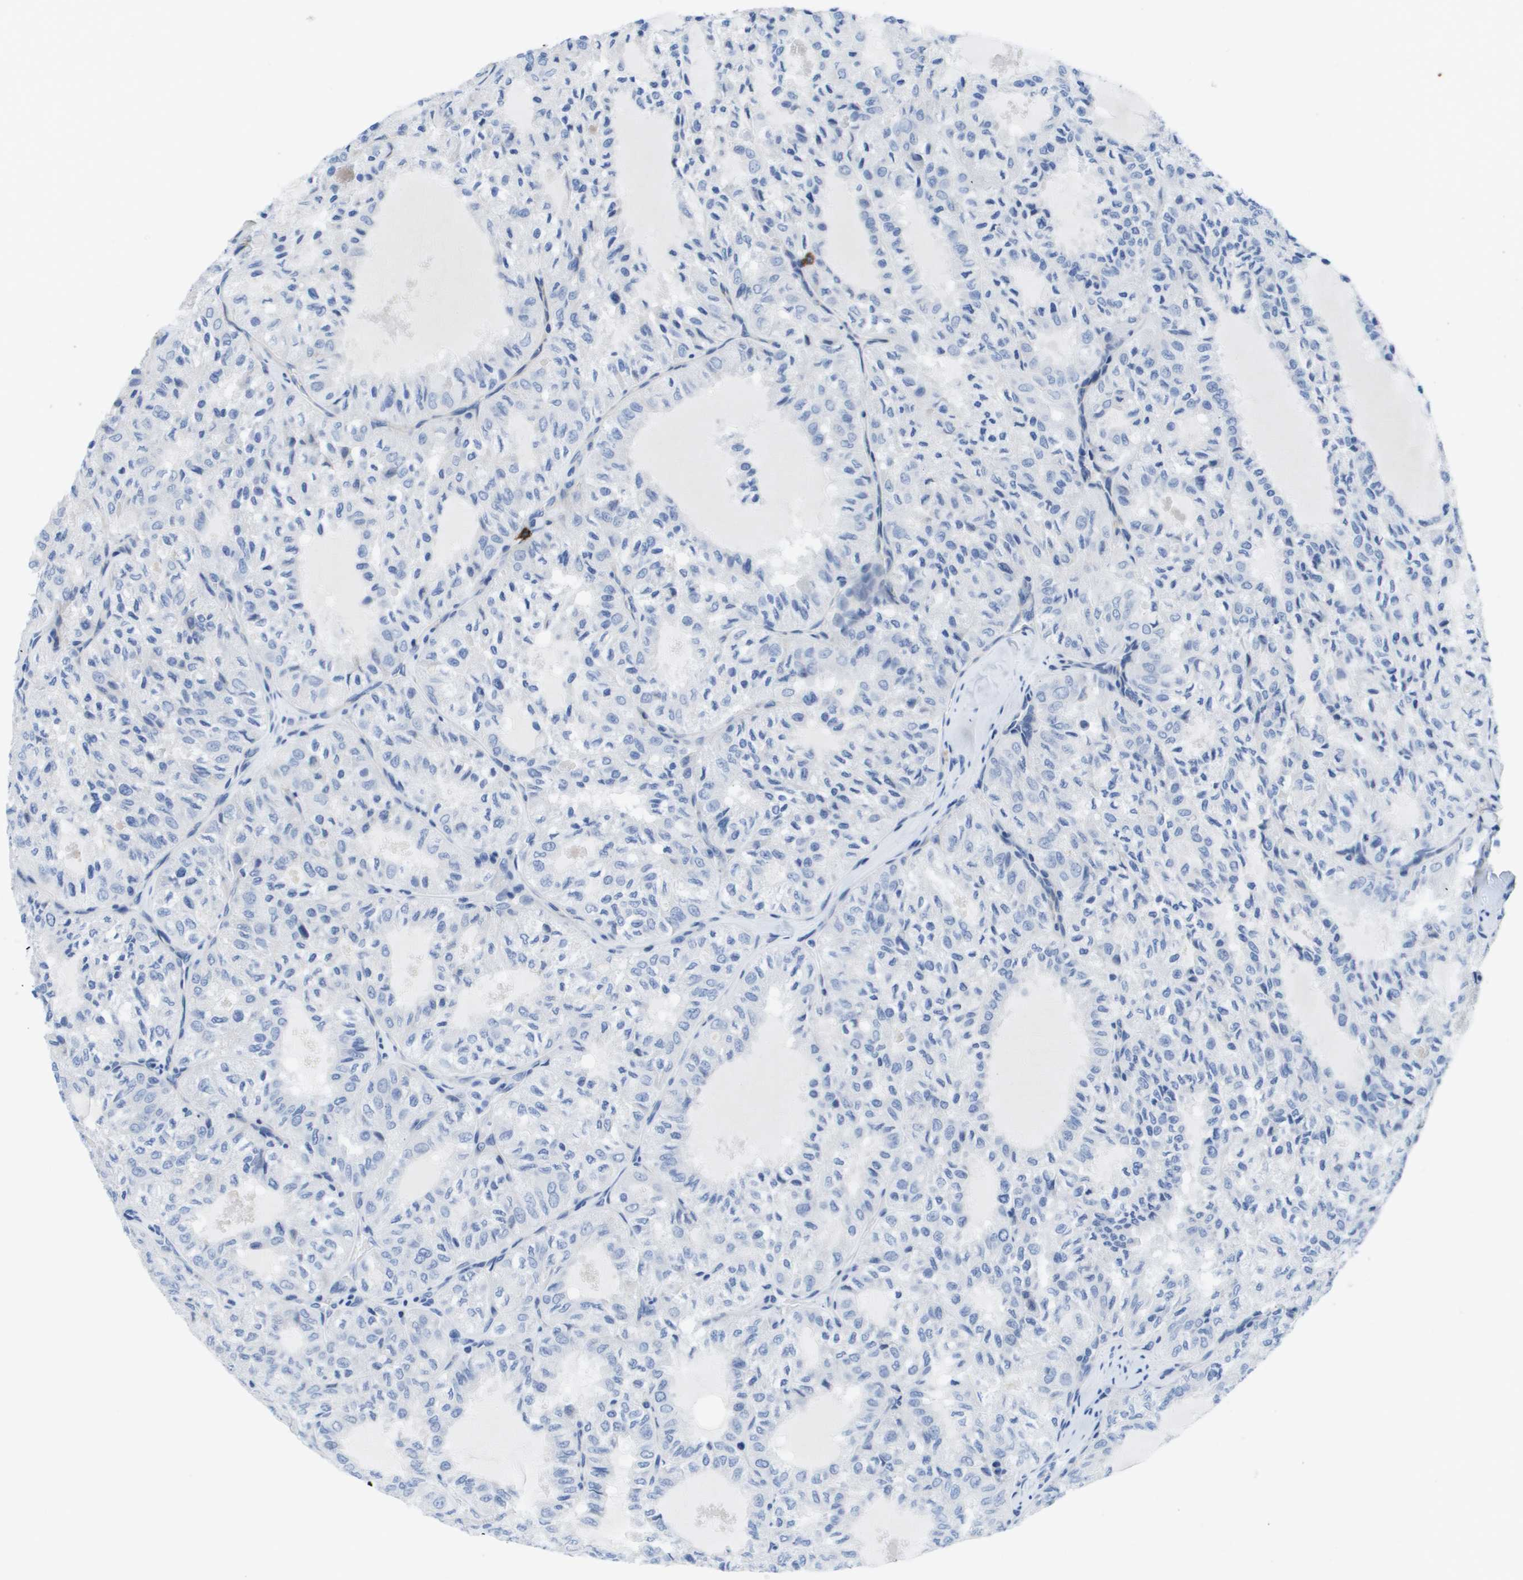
{"staining": {"intensity": "negative", "quantity": "none", "location": "none"}, "tissue": "thyroid cancer", "cell_type": "Tumor cells", "image_type": "cancer", "snomed": [{"axis": "morphology", "description": "Follicular adenoma carcinoma, NOS"}, {"axis": "topography", "description": "Thyroid gland"}], "caption": "High power microscopy image of an IHC photomicrograph of follicular adenoma carcinoma (thyroid), revealing no significant staining in tumor cells. Brightfield microscopy of immunohistochemistry (IHC) stained with DAB (brown) and hematoxylin (blue), captured at high magnification.", "gene": "MS4A1", "patient": {"sex": "male", "age": 75}}